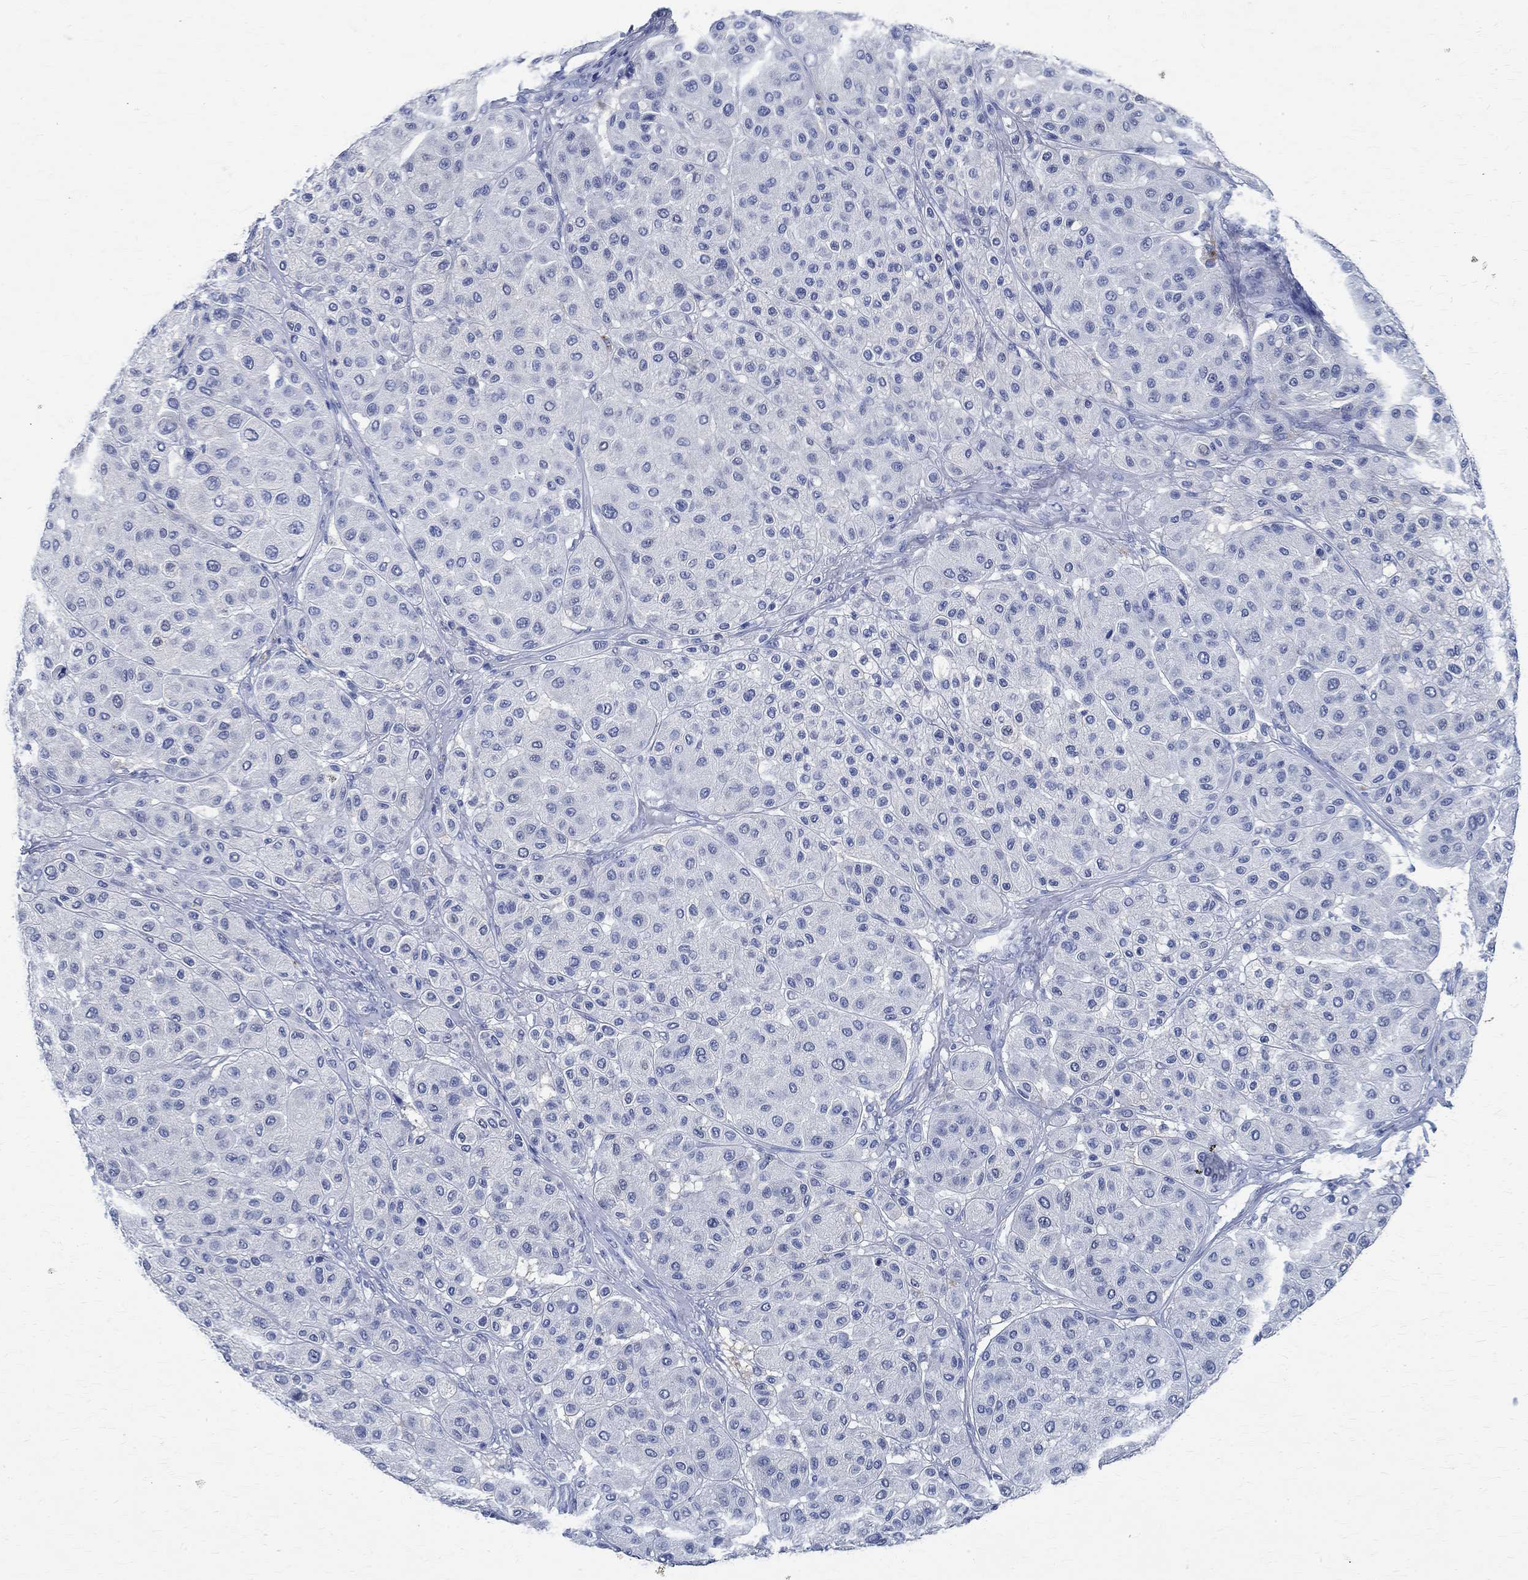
{"staining": {"intensity": "negative", "quantity": "none", "location": "none"}, "tissue": "melanoma", "cell_type": "Tumor cells", "image_type": "cancer", "snomed": [{"axis": "morphology", "description": "Malignant melanoma, Metastatic site"}, {"axis": "topography", "description": "Smooth muscle"}], "caption": "High magnification brightfield microscopy of melanoma stained with DAB (brown) and counterstained with hematoxylin (blue): tumor cells show no significant positivity.", "gene": "TMEM221", "patient": {"sex": "male", "age": 41}}